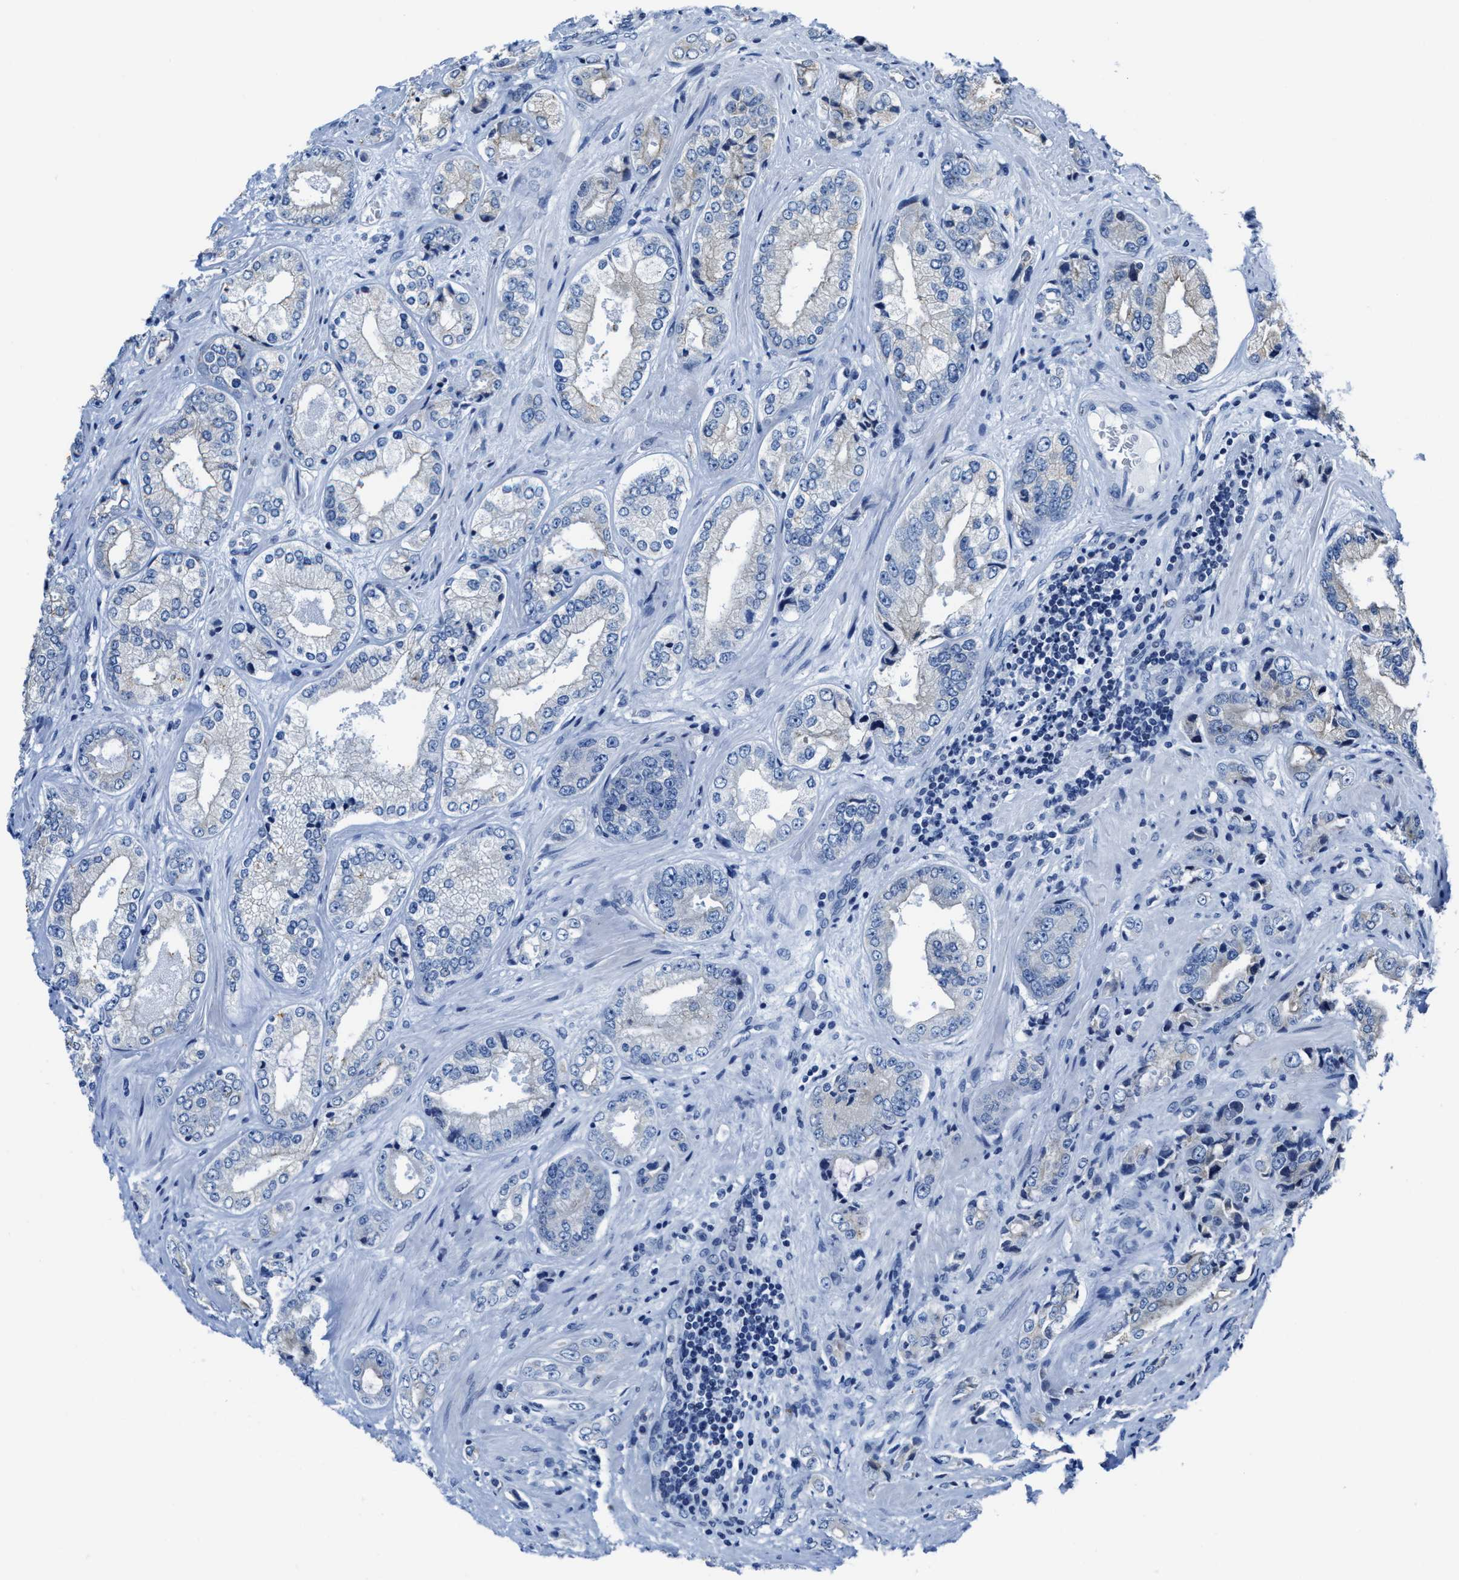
{"staining": {"intensity": "negative", "quantity": "none", "location": "none"}, "tissue": "prostate cancer", "cell_type": "Tumor cells", "image_type": "cancer", "snomed": [{"axis": "morphology", "description": "Adenocarcinoma, High grade"}, {"axis": "topography", "description": "Prostate"}], "caption": "A micrograph of prostate adenocarcinoma (high-grade) stained for a protein demonstrates no brown staining in tumor cells.", "gene": "ASZ1", "patient": {"sex": "male", "age": 61}}